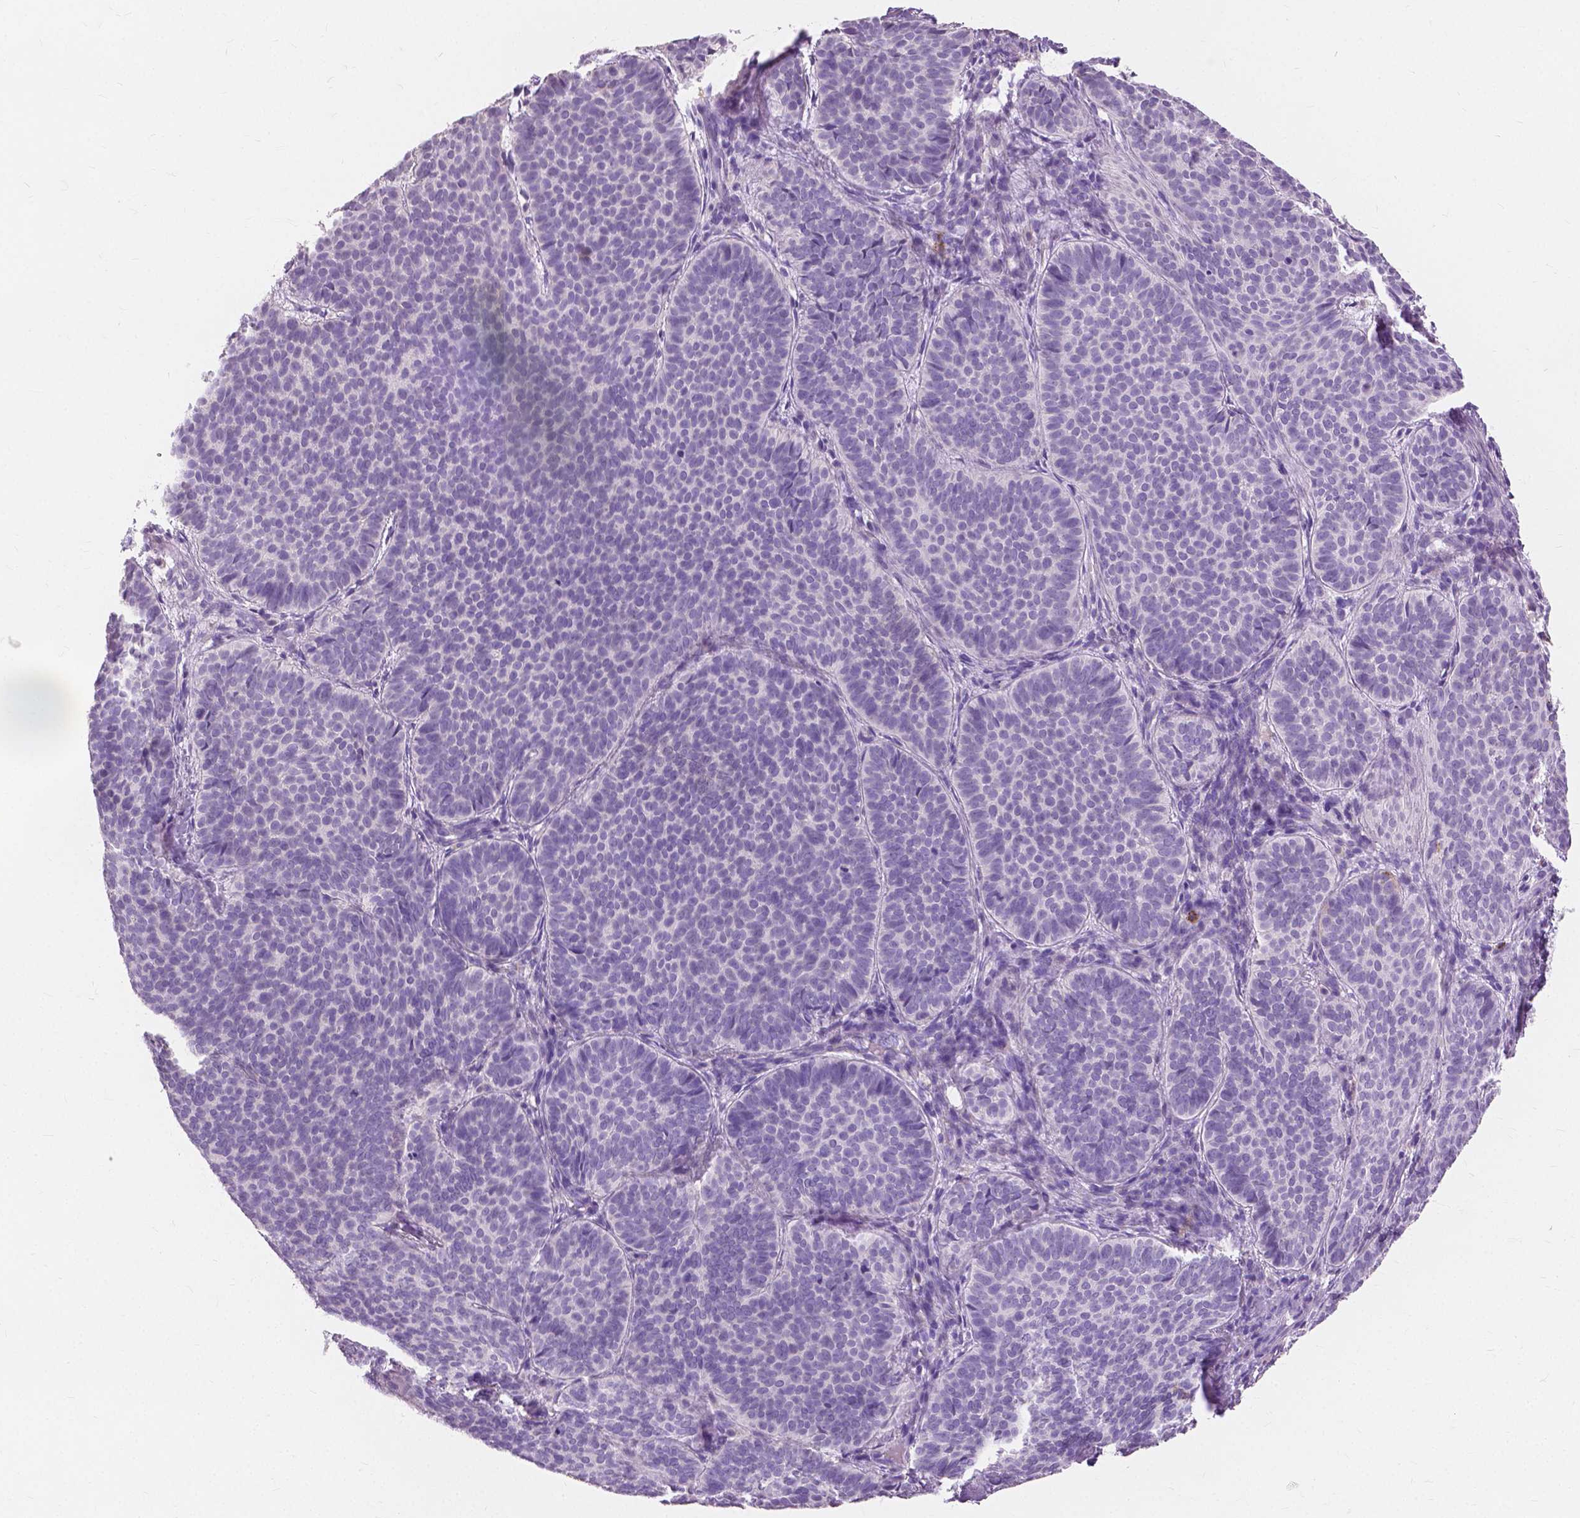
{"staining": {"intensity": "negative", "quantity": "none", "location": "none"}, "tissue": "skin cancer", "cell_type": "Tumor cells", "image_type": "cancer", "snomed": [{"axis": "morphology", "description": "Basal cell carcinoma"}, {"axis": "topography", "description": "Skin"}], "caption": "DAB immunohistochemical staining of skin cancer displays no significant staining in tumor cells.", "gene": "CXCR2", "patient": {"sex": "male", "age": 57}}